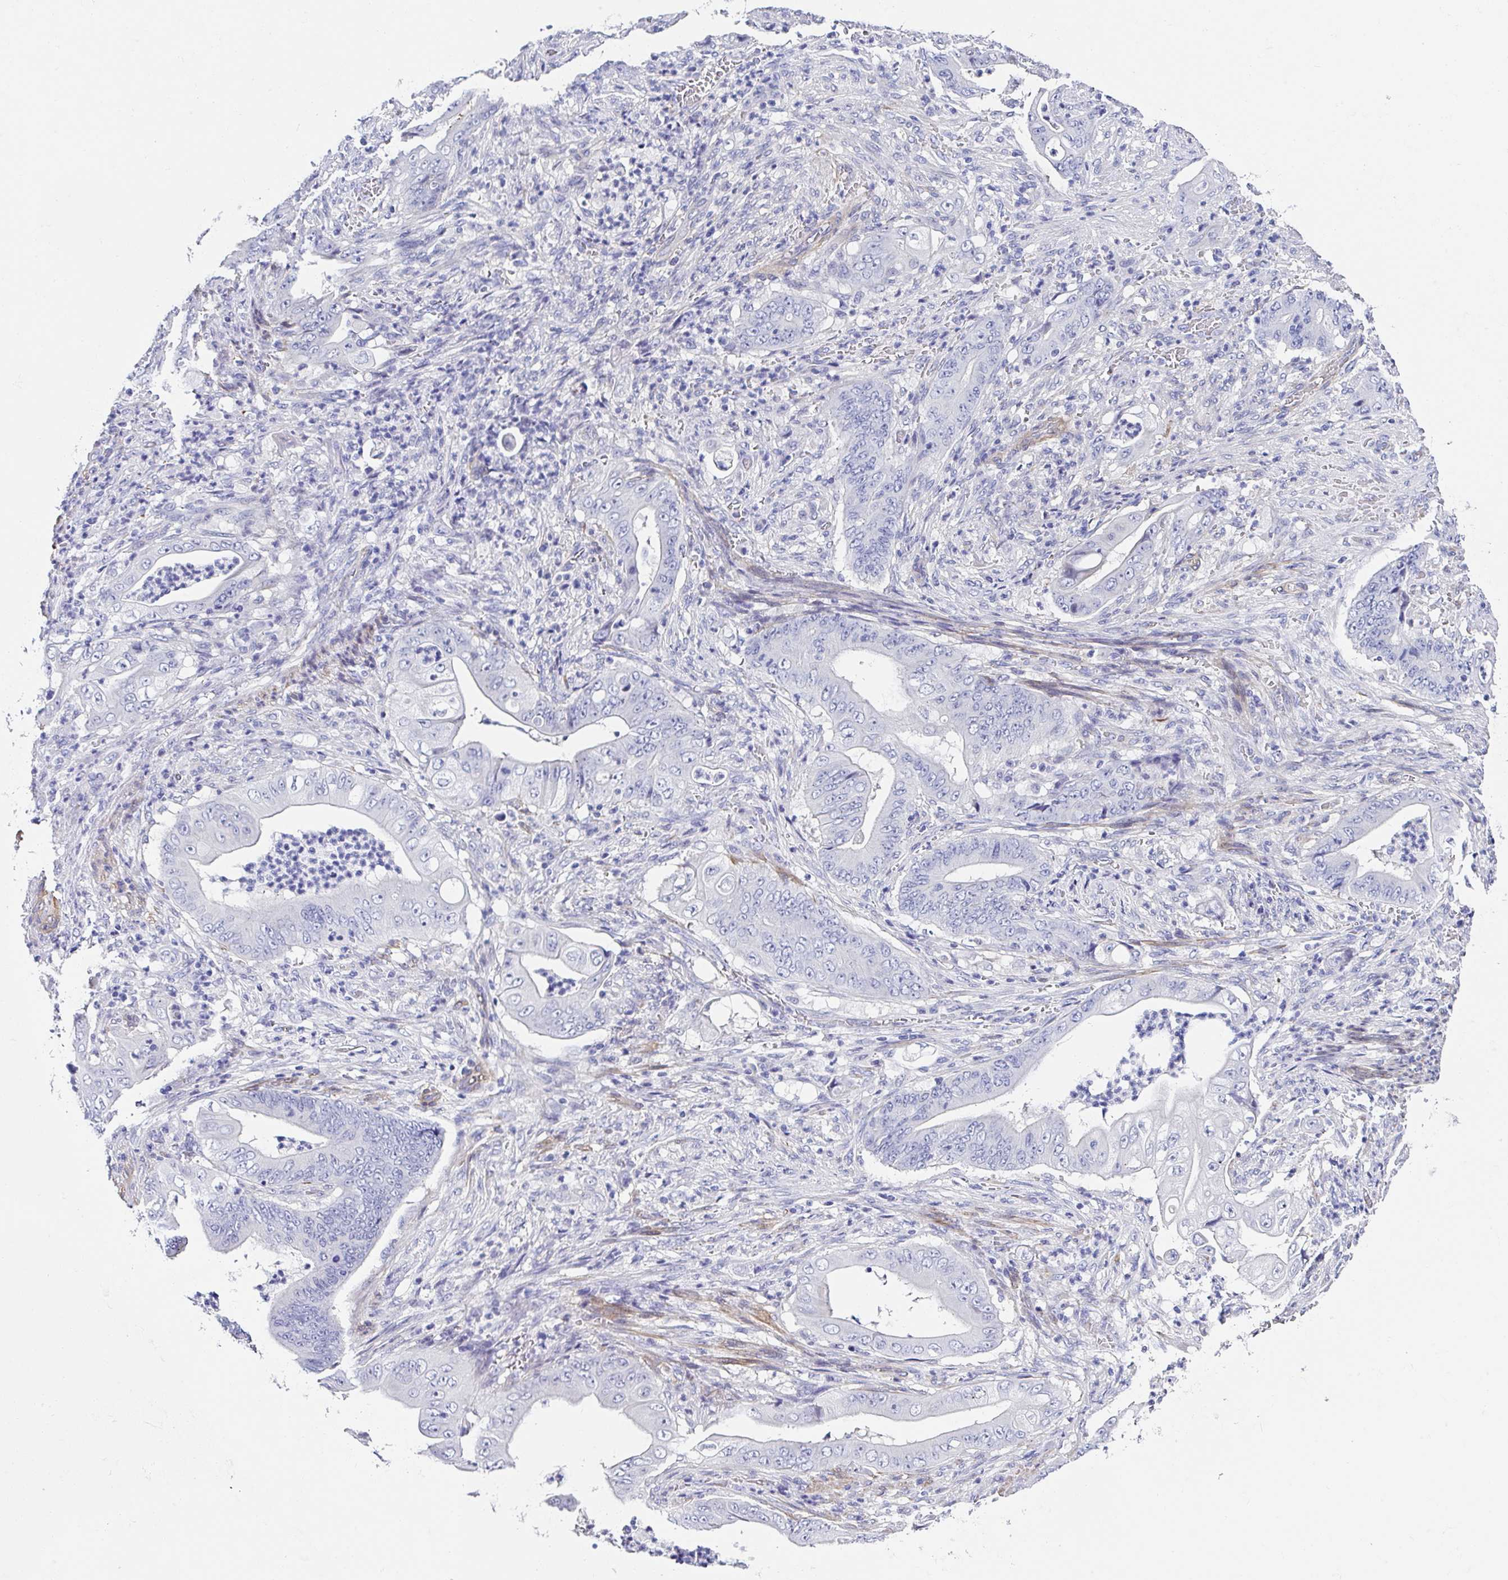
{"staining": {"intensity": "negative", "quantity": "none", "location": "none"}, "tissue": "stomach cancer", "cell_type": "Tumor cells", "image_type": "cancer", "snomed": [{"axis": "morphology", "description": "Adenocarcinoma, NOS"}, {"axis": "topography", "description": "Stomach"}], "caption": "Adenocarcinoma (stomach) stained for a protein using immunohistochemistry shows no staining tumor cells.", "gene": "PPFIA4", "patient": {"sex": "female", "age": 73}}